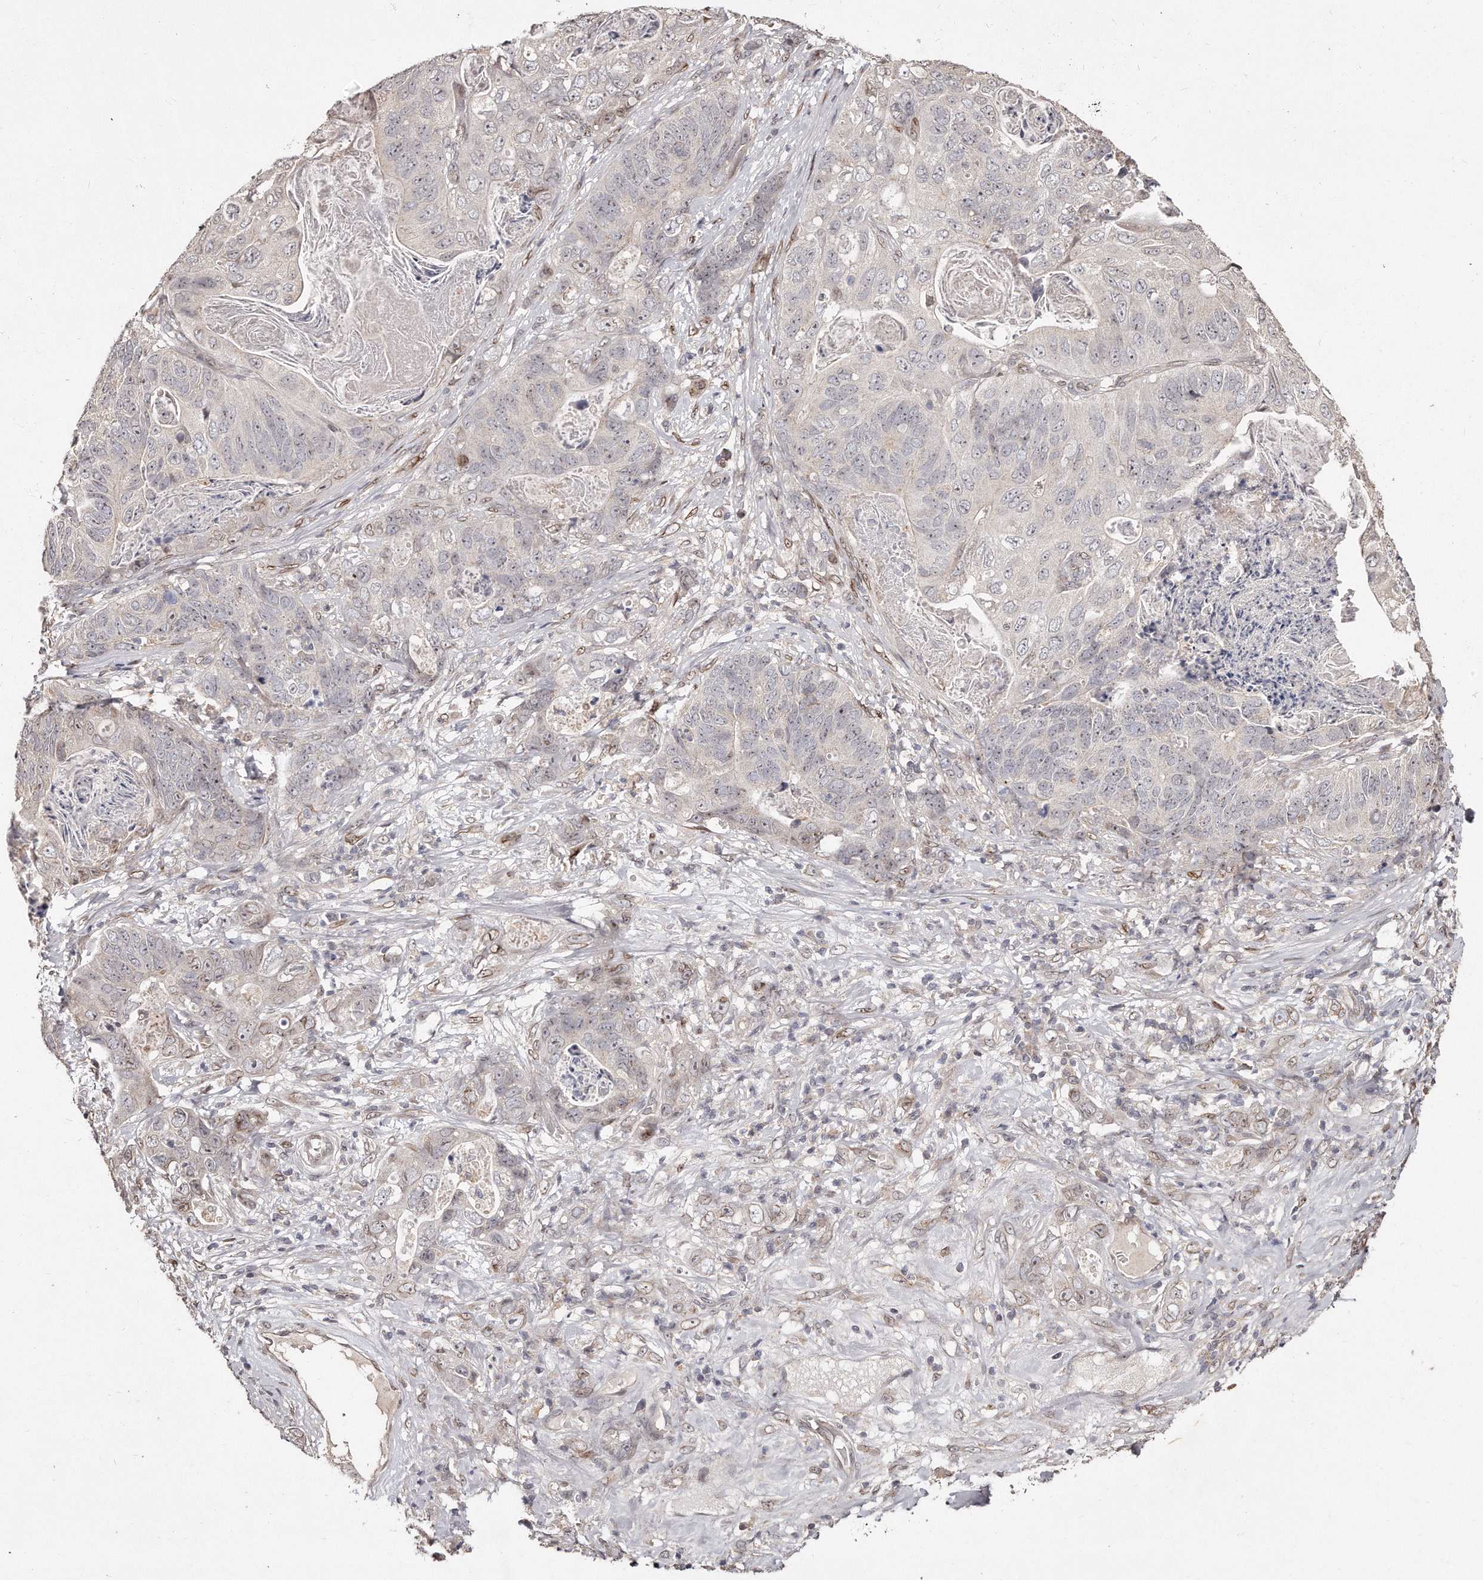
{"staining": {"intensity": "negative", "quantity": "none", "location": "none"}, "tissue": "stomach cancer", "cell_type": "Tumor cells", "image_type": "cancer", "snomed": [{"axis": "morphology", "description": "Normal tissue, NOS"}, {"axis": "morphology", "description": "Adenocarcinoma, NOS"}, {"axis": "topography", "description": "Stomach"}], "caption": "This is an immunohistochemistry (IHC) micrograph of adenocarcinoma (stomach). There is no expression in tumor cells.", "gene": "HASPIN", "patient": {"sex": "female", "age": 89}}